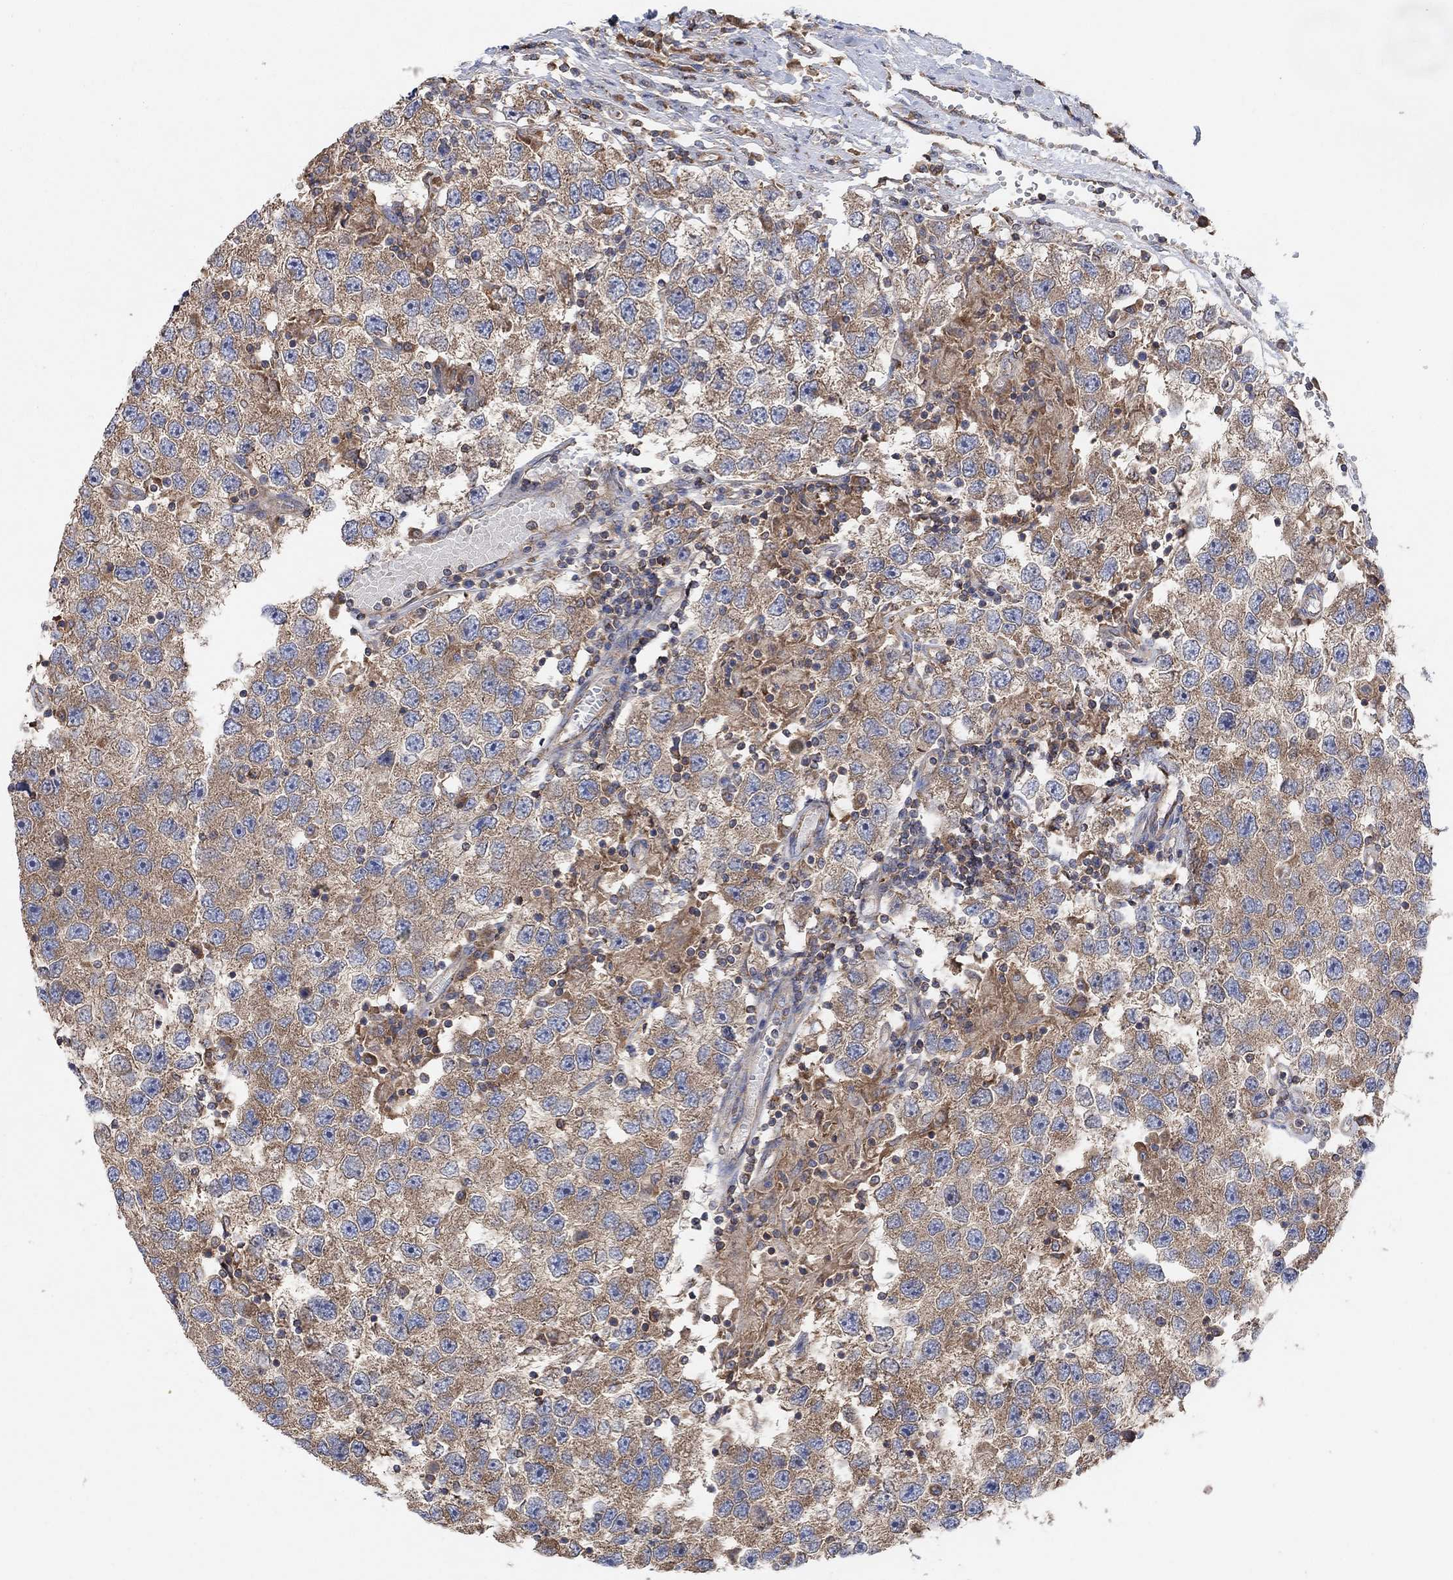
{"staining": {"intensity": "weak", "quantity": ">75%", "location": "cytoplasmic/membranous"}, "tissue": "testis cancer", "cell_type": "Tumor cells", "image_type": "cancer", "snomed": [{"axis": "morphology", "description": "Seminoma, NOS"}, {"axis": "topography", "description": "Testis"}], "caption": "IHC of human testis seminoma displays low levels of weak cytoplasmic/membranous expression in about >75% of tumor cells. (DAB (3,3'-diaminobenzidine) = brown stain, brightfield microscopy at high magnification).", "gene": "BLOC1S3", "patient": {"sex": "male", "age": 26}}